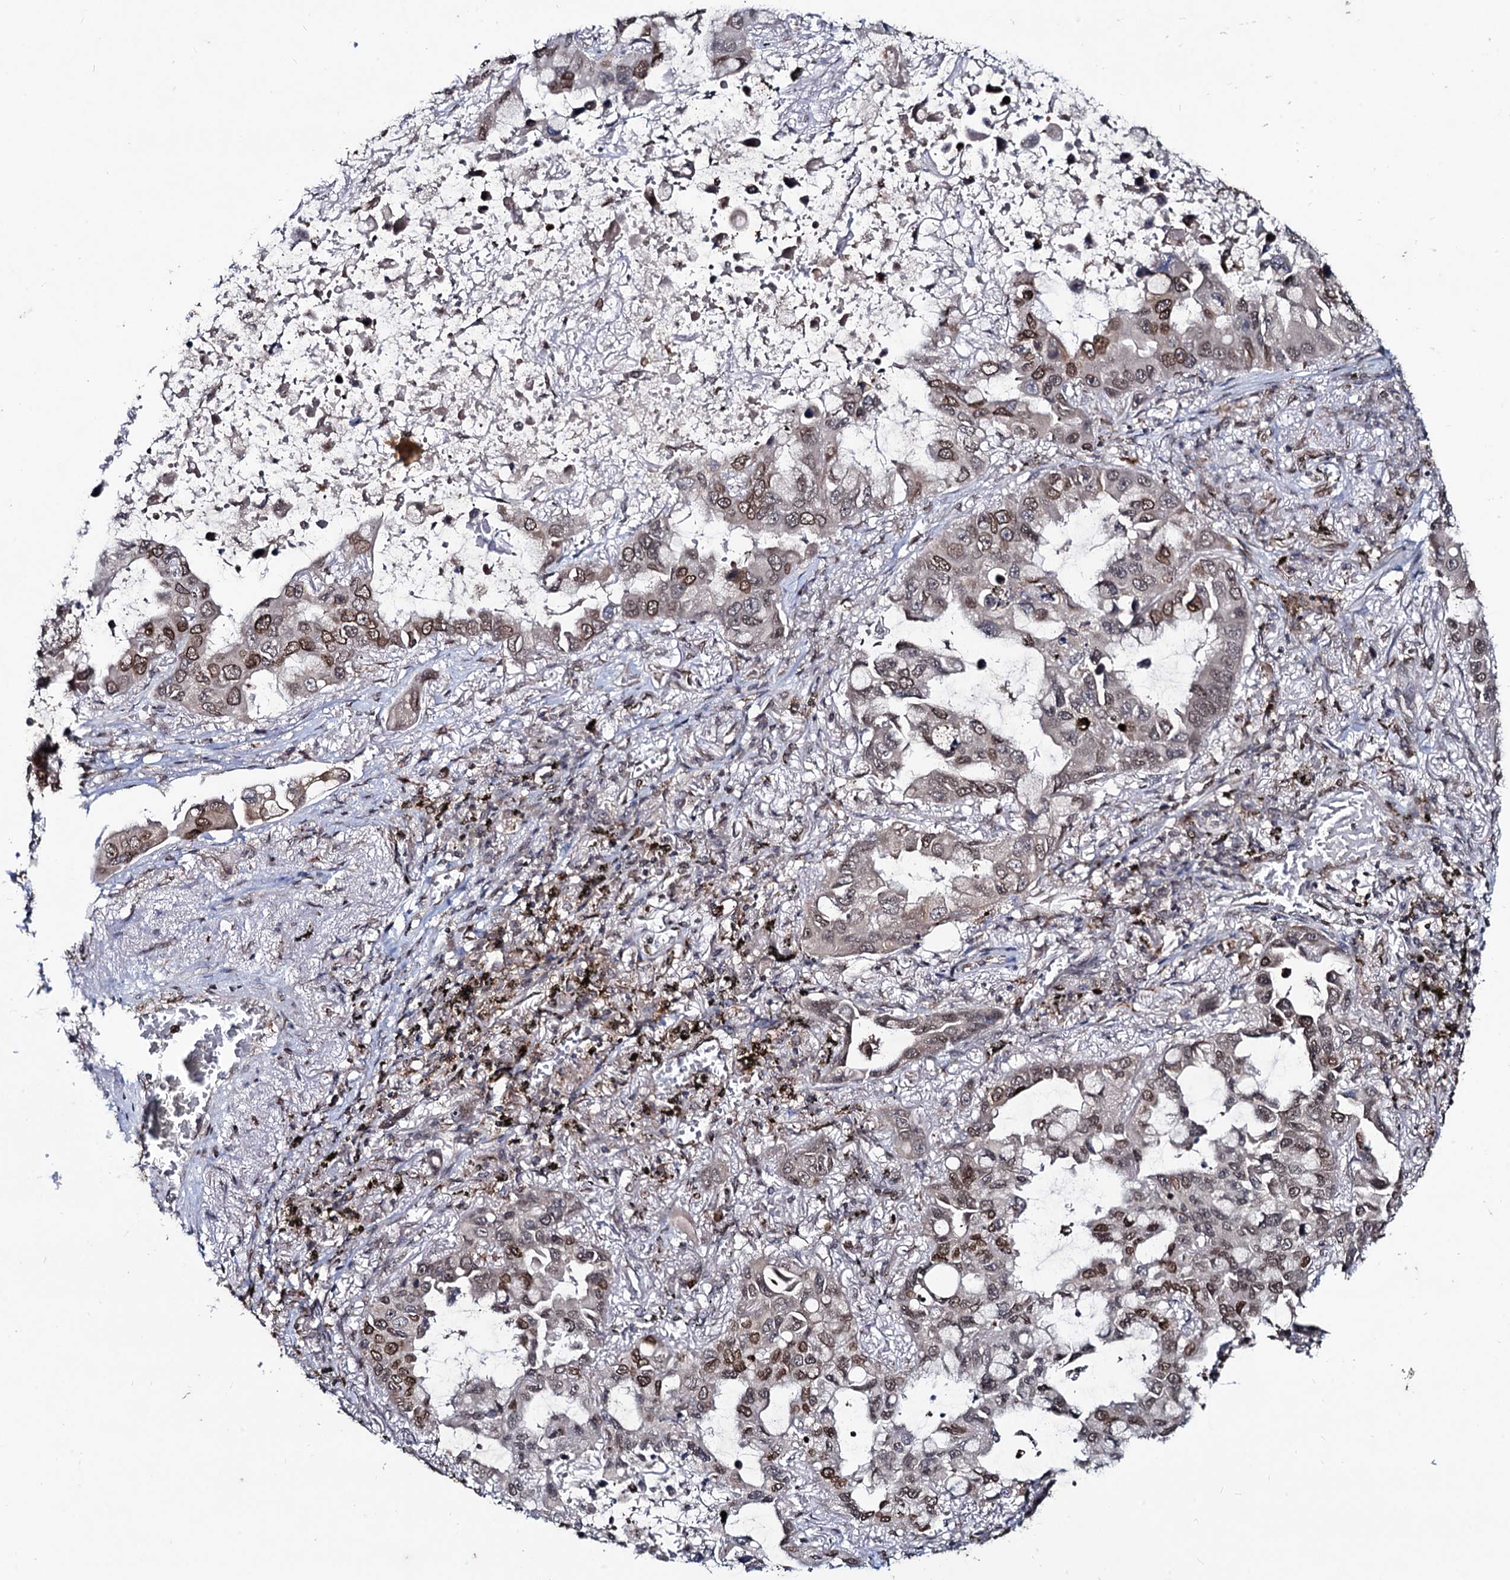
{"staining": {"intensity": "moderate", "quantity": ">75%", "location": "cytoplasmic/membranous,nuclear"}, "tissue": "lung cancer", "cell_type": "Tumor cells", "image_type": "cancer", "snomed": [{"axis": "morphology", "description": "Adenocarcinoma, NOS"}, {"axis": "topography", "description": "Lung"}], "caption": "IHC (DAB) staining of human lung adenocarcinoma demonstrates moderate cytoplasmic/membranous and nuclear protein staining in about >75% of tumor cells. (Stains: DAB (3,3'-diaminobenzidine) in brown, nuclei in blue, Microscopy: brightfield microscopy at high magnification).", "gene": "RNF6", "patient": {"sex": "male", "age": 64}}